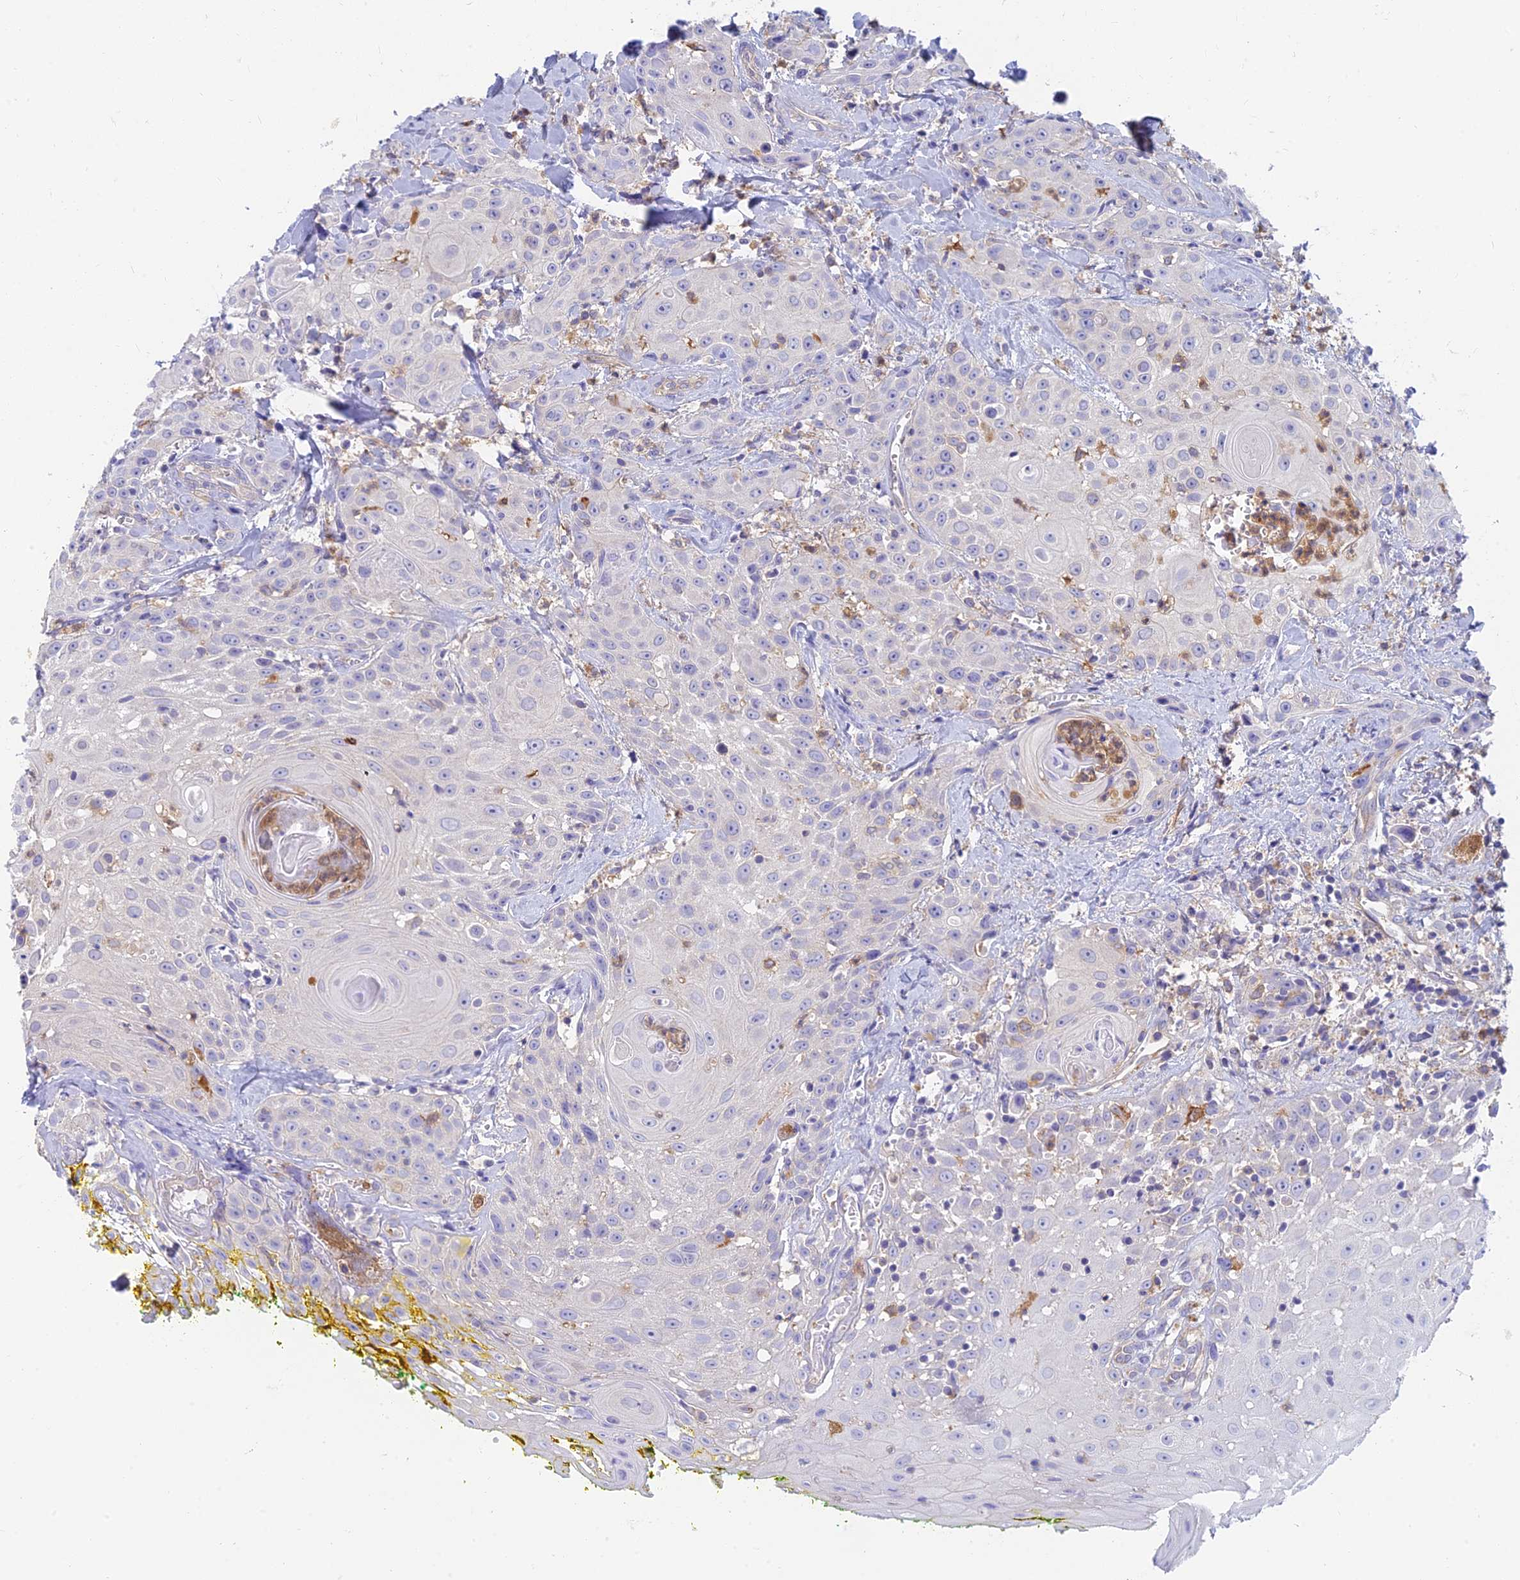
{"staining": {"intensity": "negative", "quantity": "none", "location": "none"}, "tissue": "head and neck cancer", "cell_type": "Tumor cells", "image_type": "cancer", "snomed": [{"axis": "morphology", "description": "Squamous cell carcinoma, NOS"}, {"axis": "topography", "description": "Oral tissue"}, {"axis": "topography", "description": "Head-Neck"}], "caption": "IHC micrograph of human head and neck cancer stained for a protein (brown), which demonstrates no expression in tumor cells.", "gene": "STRN4", "patient": {"sex": "female", "age": 82}}